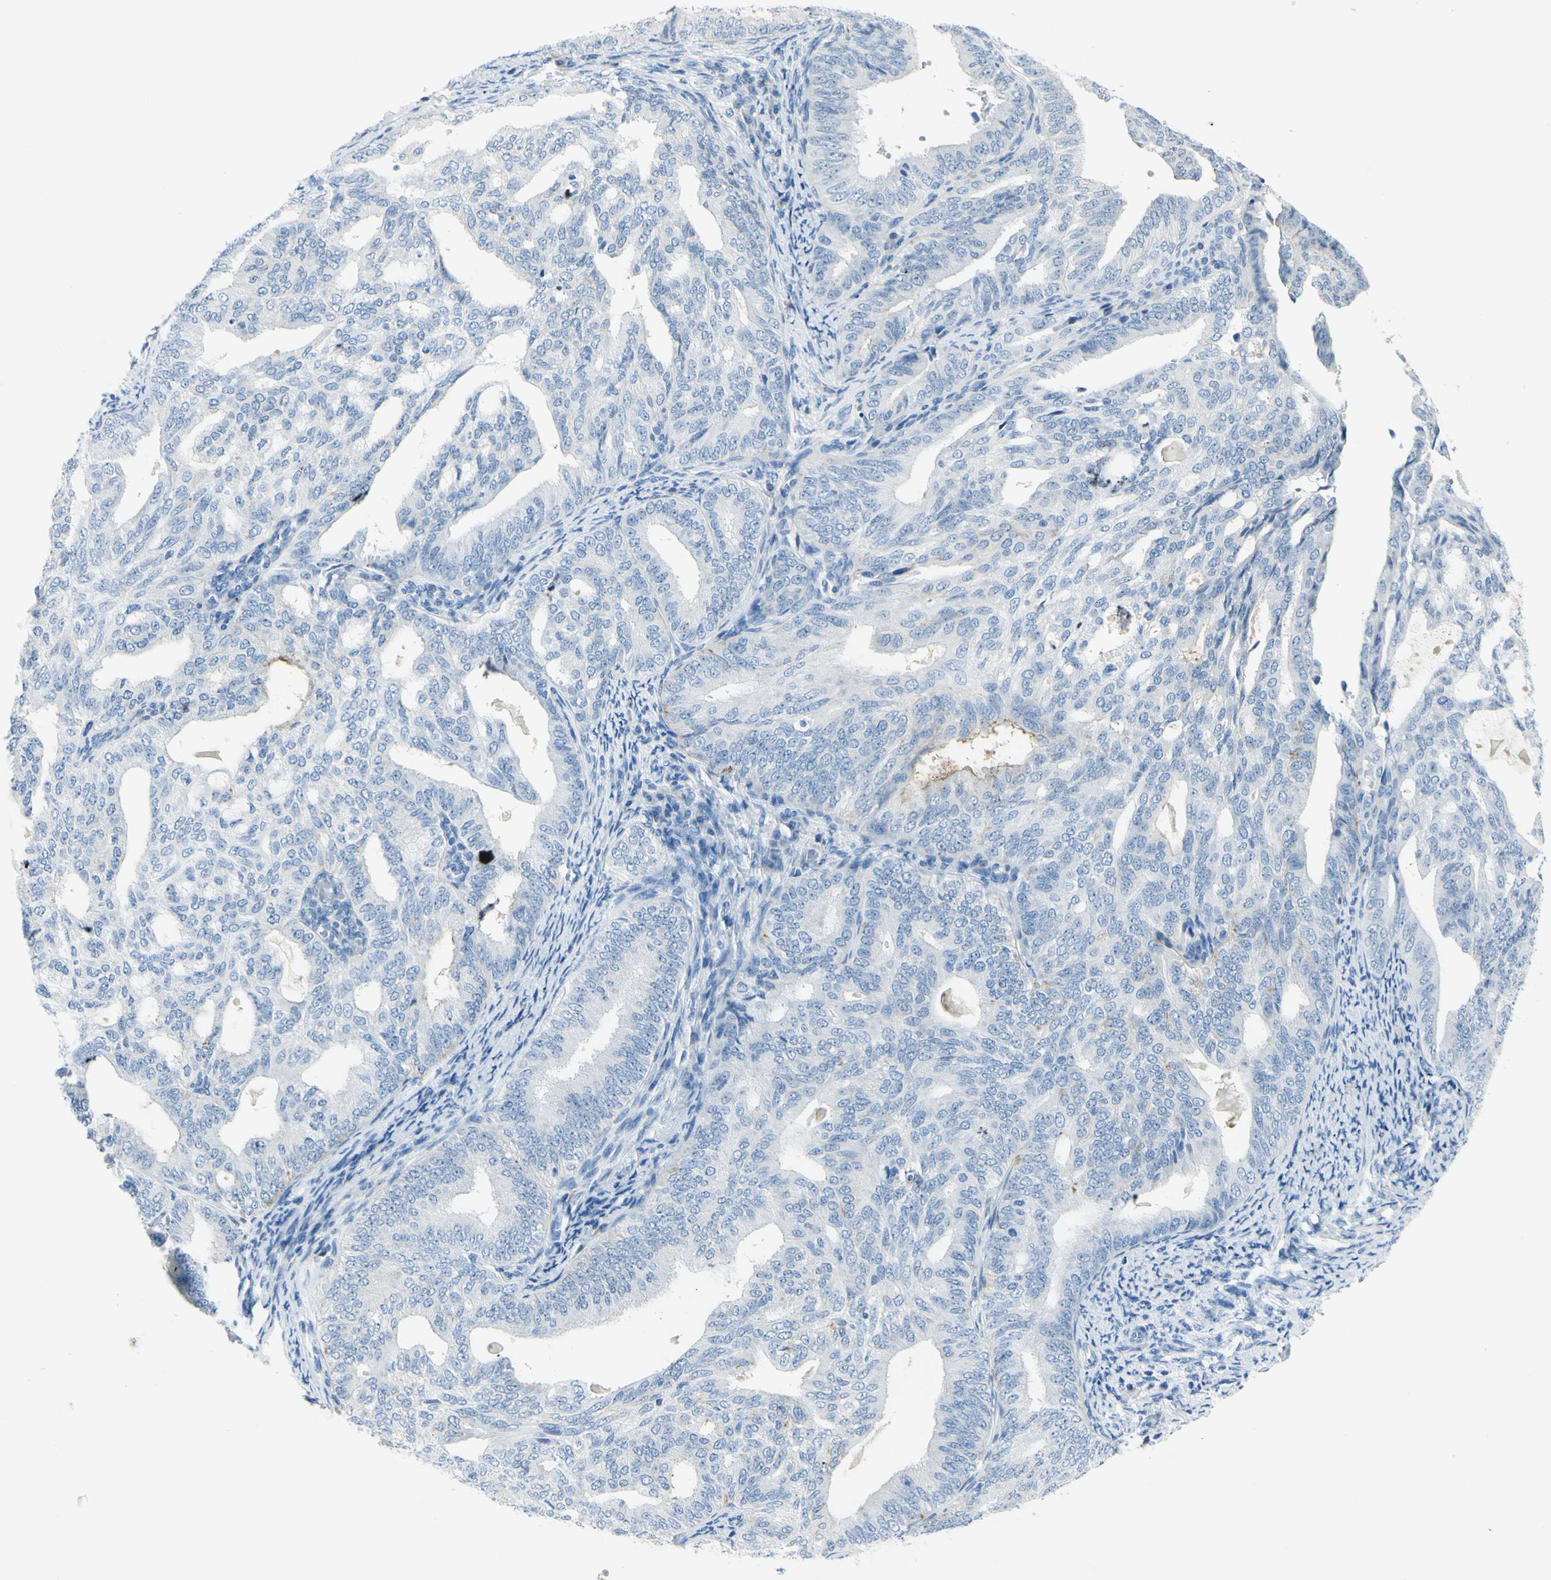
{"staining": {"intensity": "negative", "quantity": "none", "location": "none"}, "tissue": "endometrial cancer", "cell_type": "Tumor cells", "image_type": "cancer", "snomed": [{"axis": "morphology", "description": "Adenocarcinoma, NOS"}, {"axis": "topography", "description": "Endometrium"}], "caption": "An image of human endometrial adenocarcinoma is negative for staining in tumor cells. (DAB immunohistochemistry visualized using brightfield microscopy, high magnification).", "gene": "ZNF557", "patient": {"sex": "female", "age": 58}}